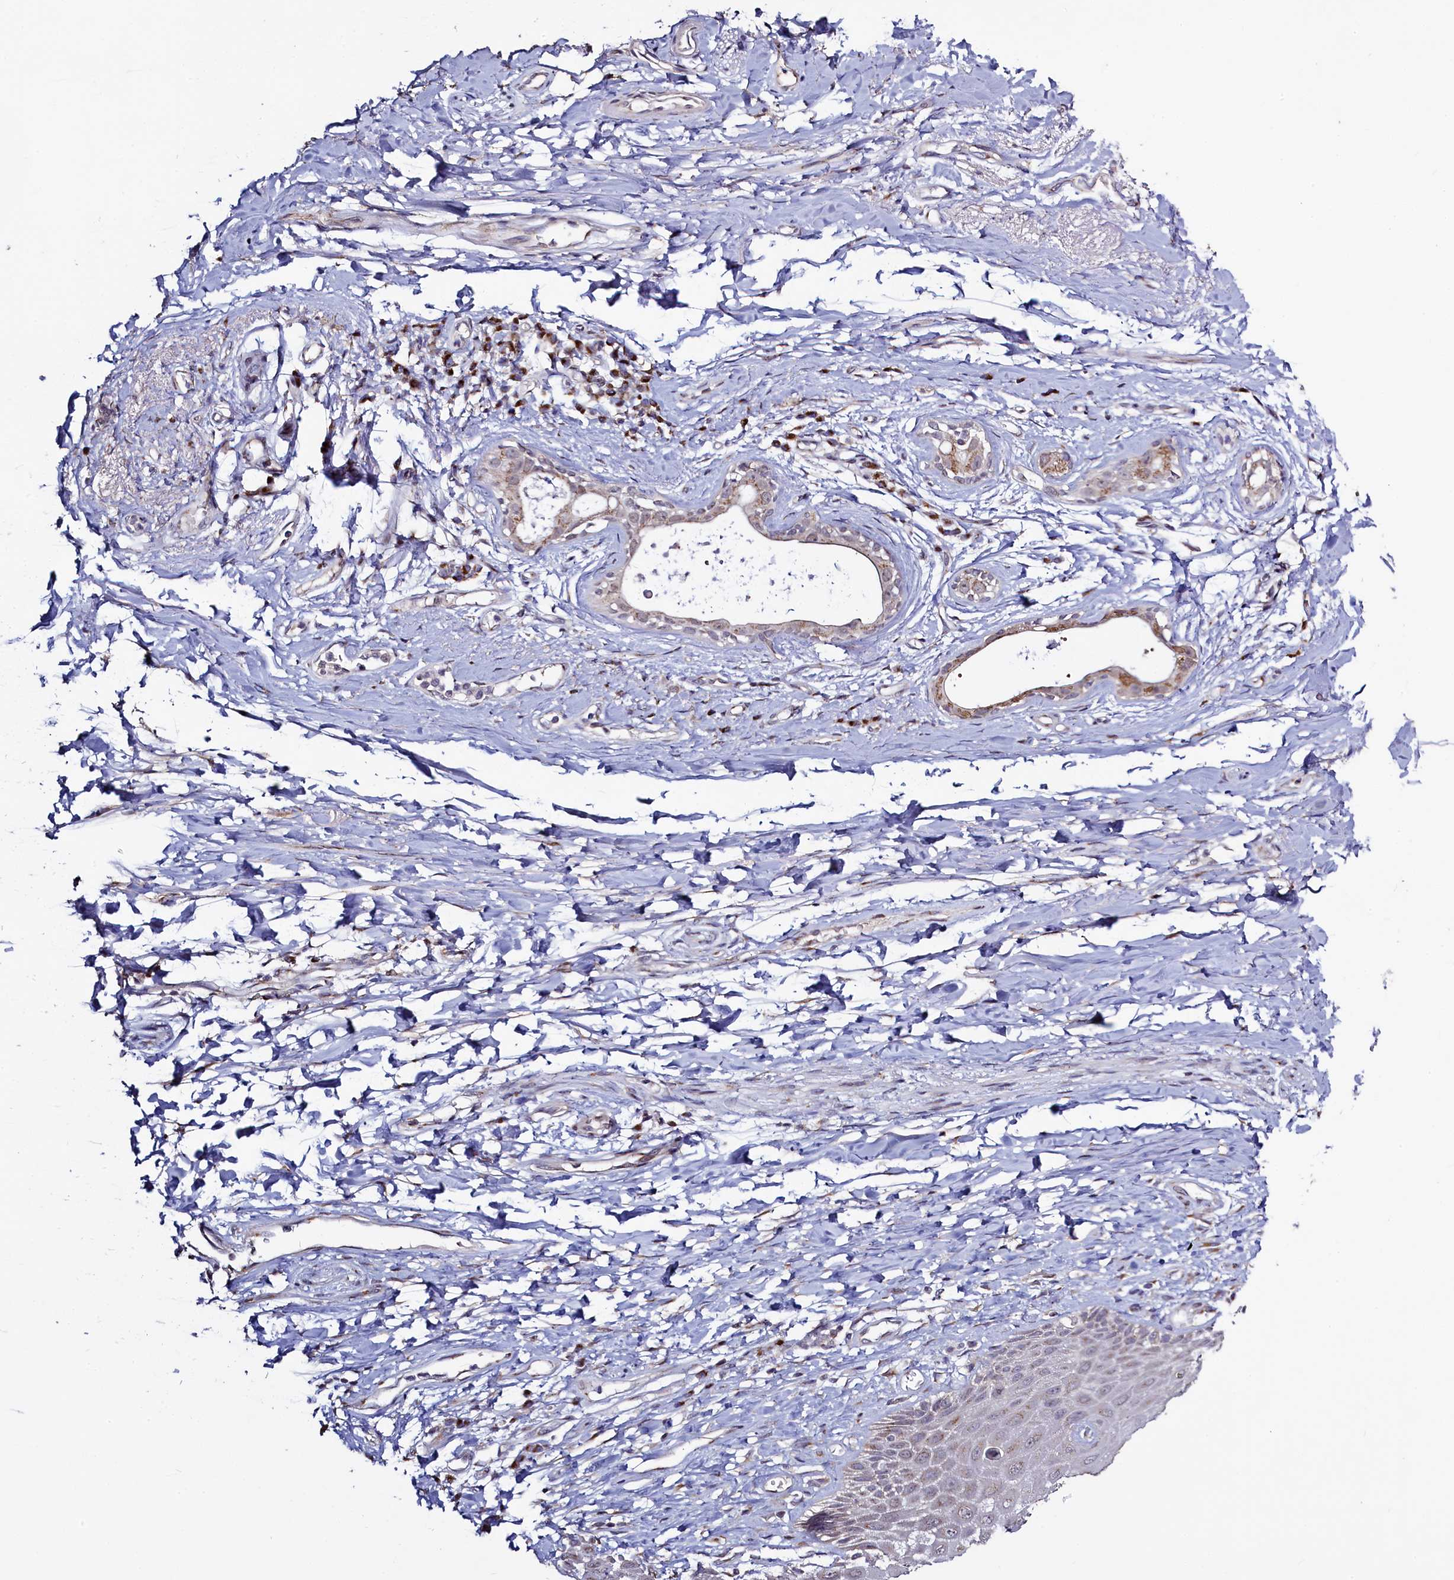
{"staining": {"intensity": "moderate", "quantity": "<25%", "location": "cytoplasmic/membranous"}, "tissue": "skin", "cell_type": "Epidermal cells", "image_type": "normal", "snomed": [{"axis": "morphology", "description": "Normal tissue, NOS"}, {"axis": "topography", "description": "Anal"}], "caption": "Immunohistochemistry (IHC) image of unremarkable skin: human skin stained using immunohistochemistry (IHC) shows low levels of moderate protein expression localized specifically in the cytoplasmic/membranous of epidermal cells, appearing as a cytoplasmic/membranous brown color.", "gene": "SEC24C", "patient": {"sex": "male", "age": 78}}